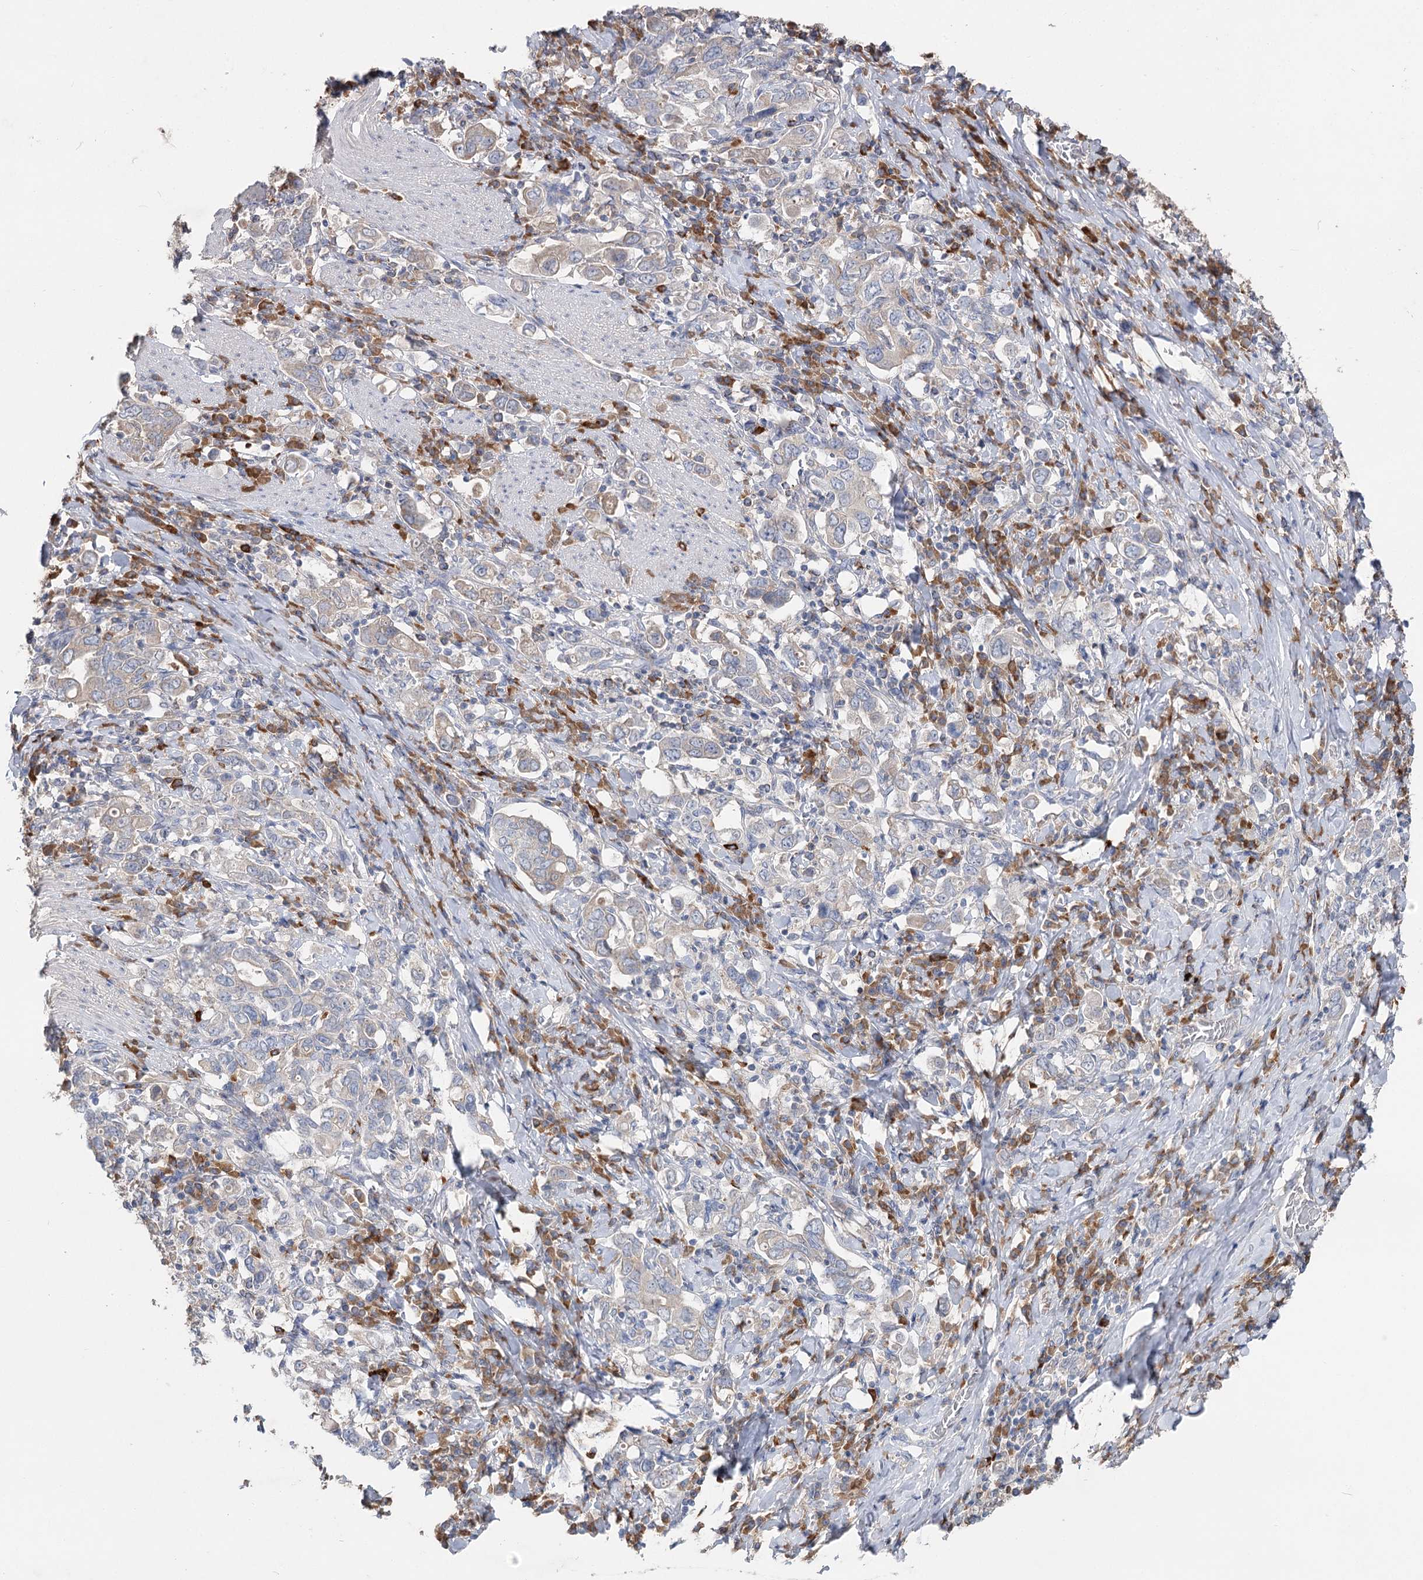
{"staining": {"intensity": "negative", "quantity": "none", "location": "none"}, "tissue": "stomach cancer", "cell_type": "Tumor cells", "image_type": "cancer", "snomed": [{"axis": "morphology", "description": "Adenocarcinoma, NOS"}, {"axis": "topography", "description": "Stomach, upper"}], "caption": "Immunohistochemistry image of adenocarcinoma (stomach) stained for a protein (brown), which shows no staining in tumor cells.", "gene": "IL1RAP", "patient": {"sex": "male", "age": 62}}